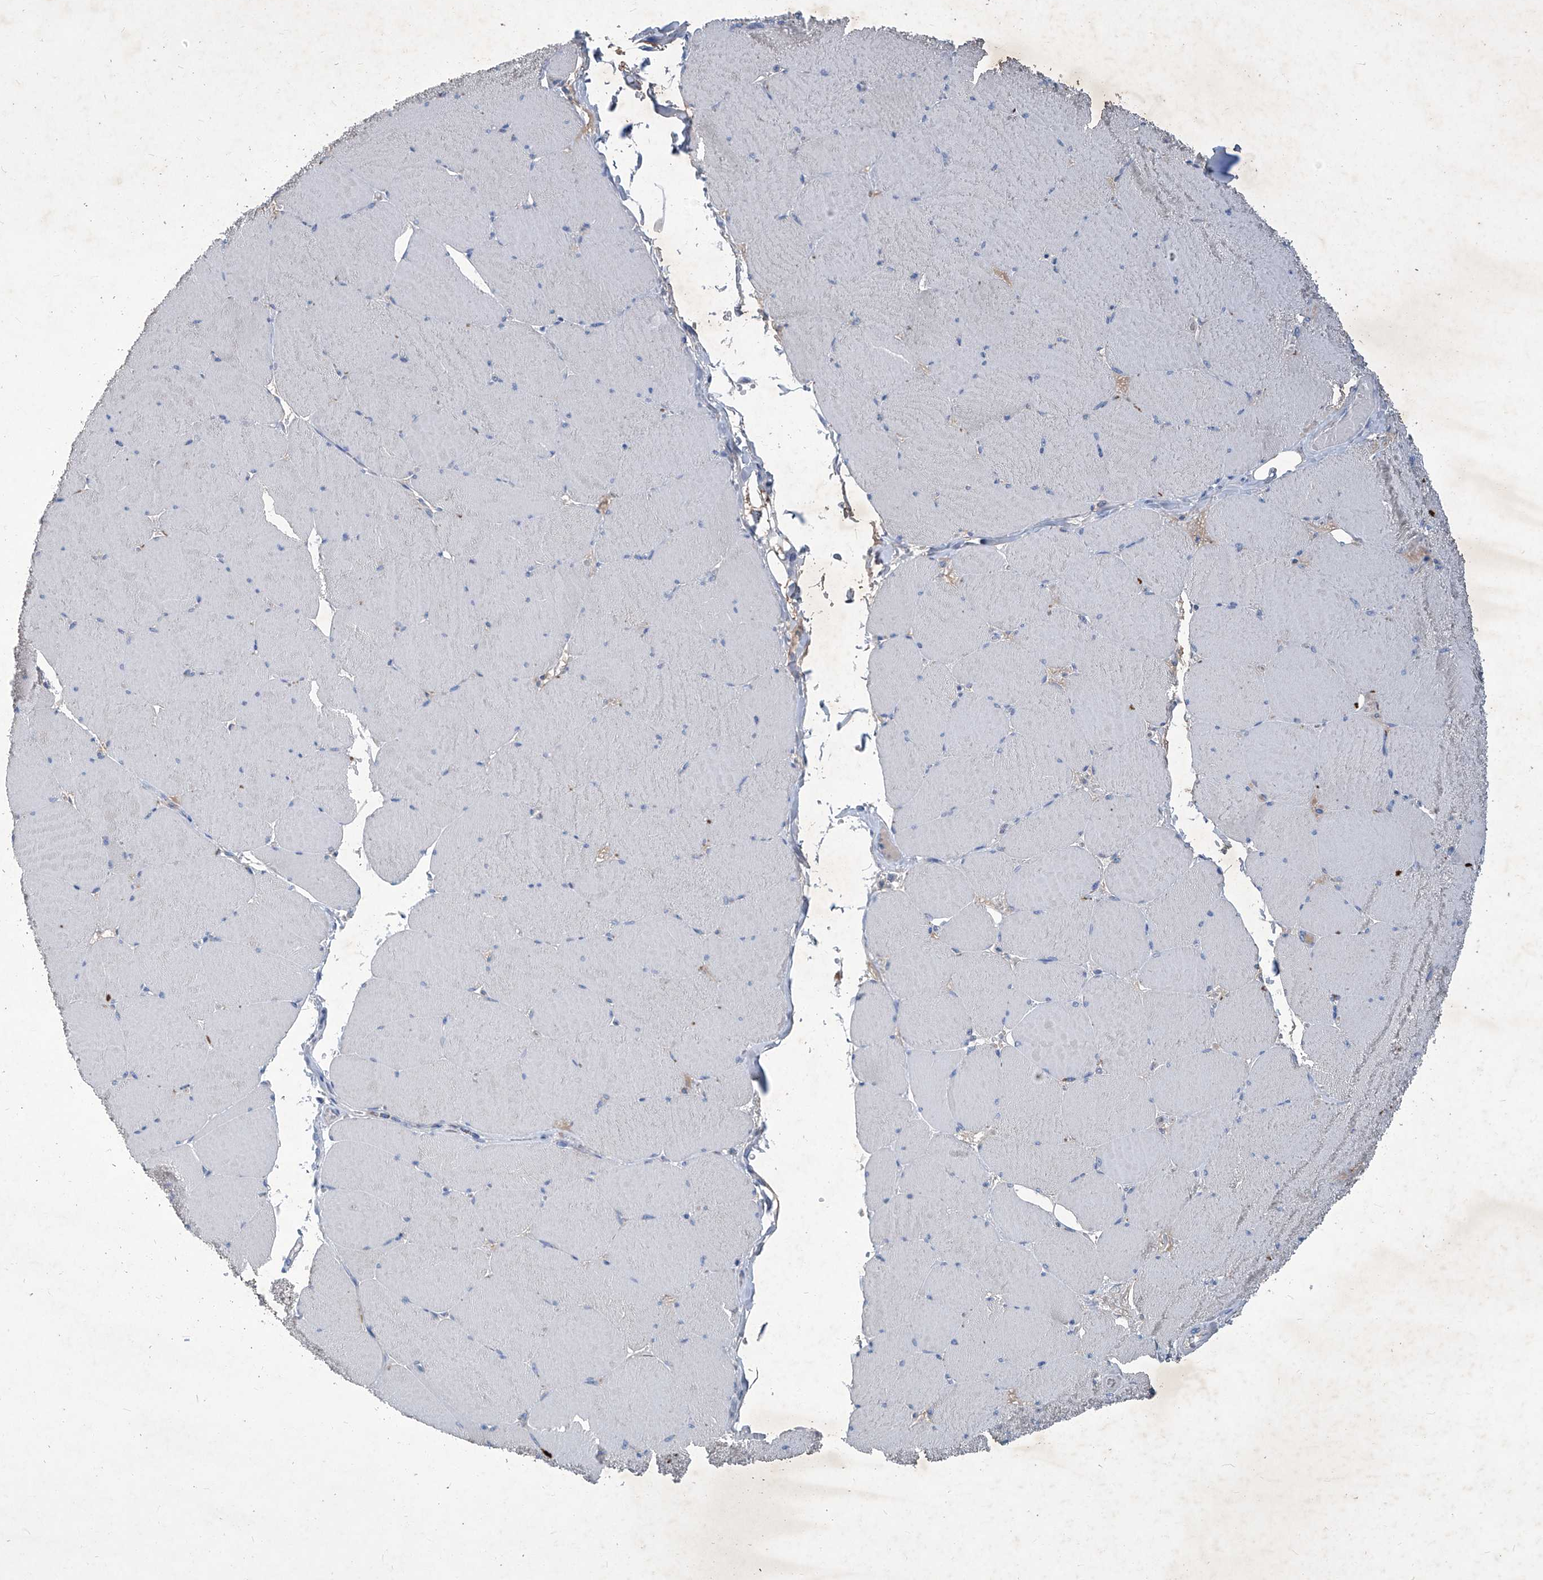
{"staining": {"intensity": "negative", "quantity": "none", "location": "none"}, "tissue": "skeletal muscle", "cell_type": "Myocytes", "image_type": "normal", "snomed": [{"axis": "morphology", "description": "Normal tissue, NOS"}, {"axis": "topography", "description": "Skeletal muscle"}, {"axis": "topography", "description": "Head-Neck"}], "caption": "IHC histopathology image of benign human skeletal muscle stained for a protein (brown), which shows no expression in myocytes.", "gene": "MTARC1", "patient": {"sex": "male", "age": 66}}